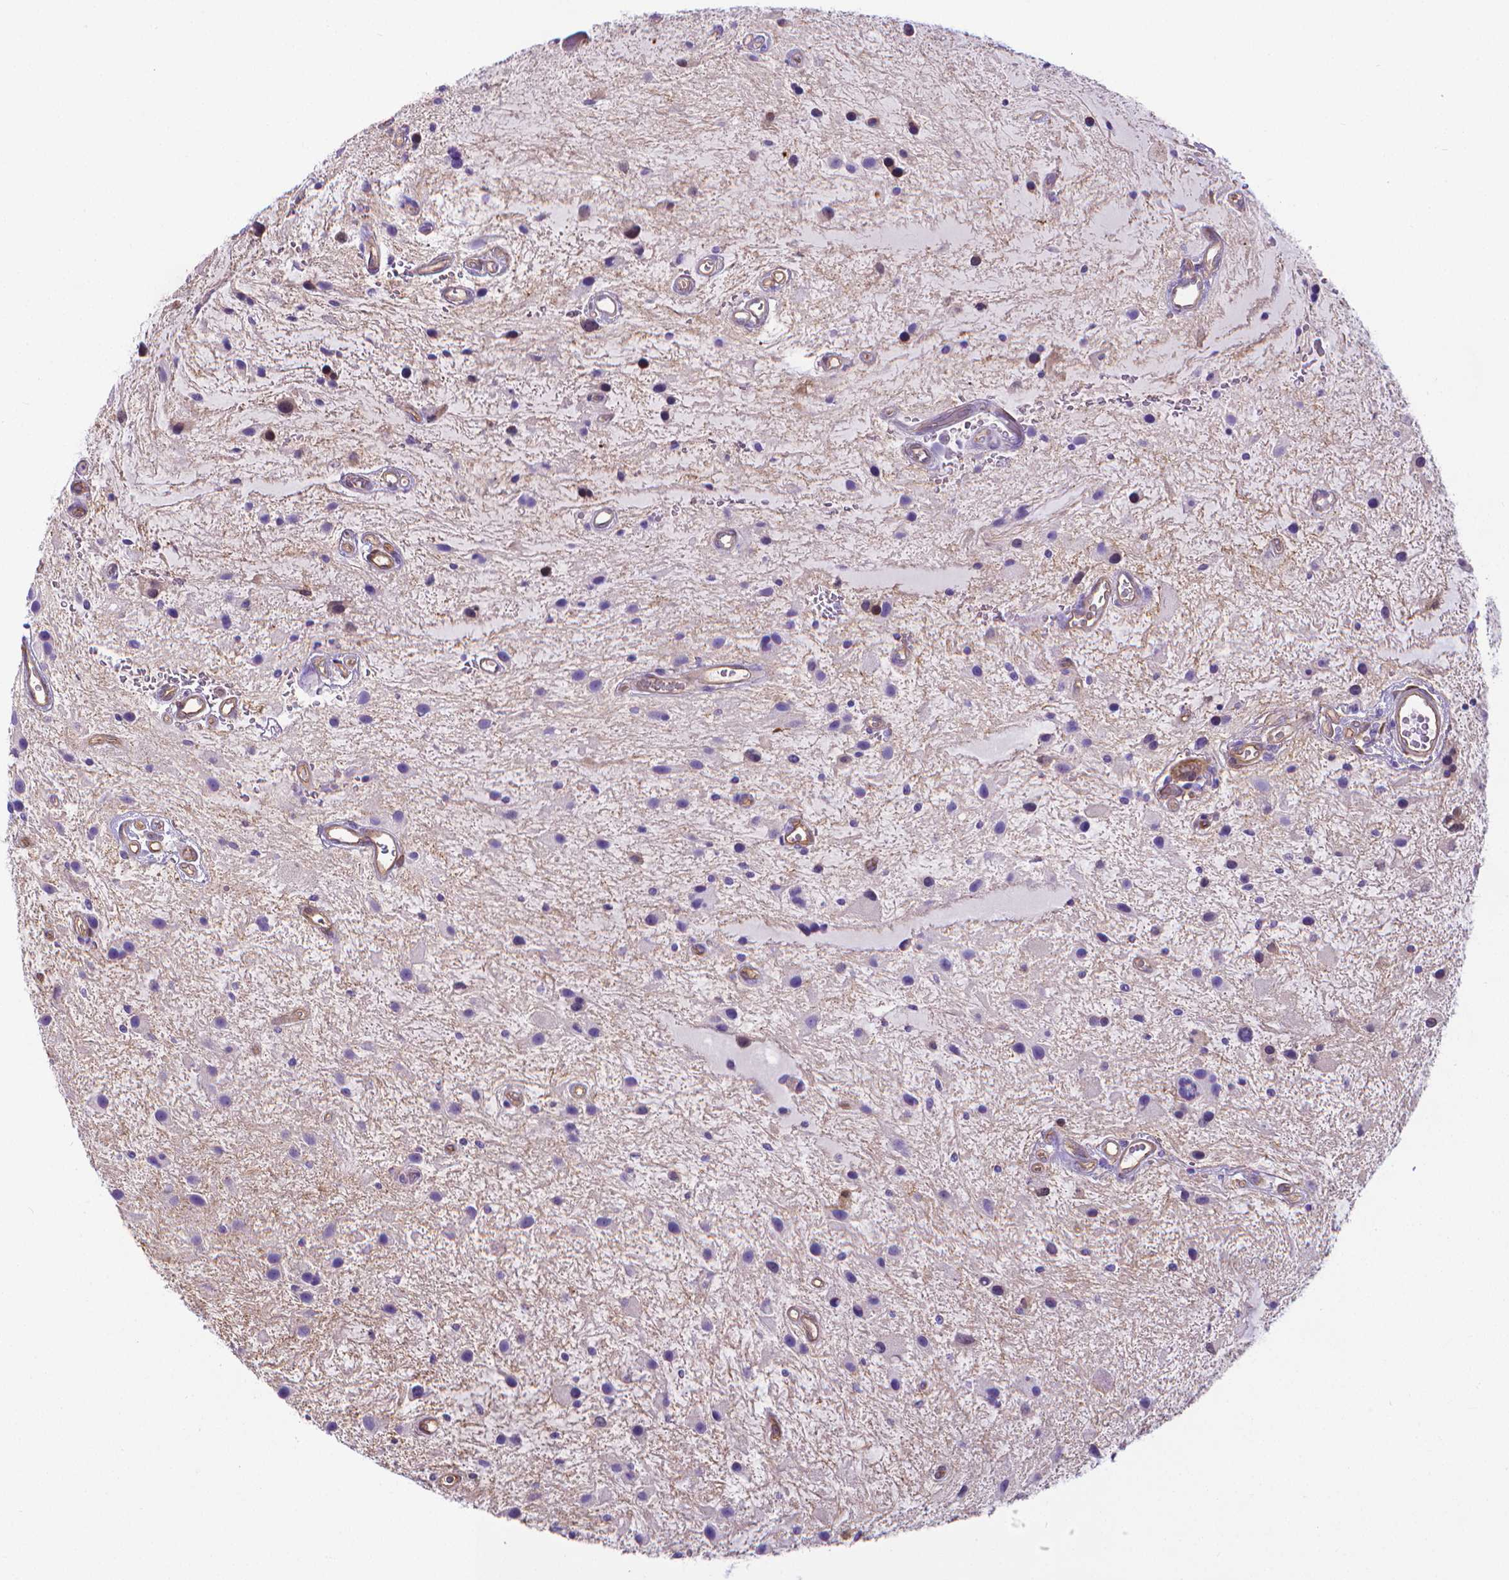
{"staining": {"intensity": "negative", "quantity": "none", "location": "none"}, "tissue": "glioma", "cell_type": "Tumor cells", "image_type": "cancer", "snomed": [{"axis": "morphology", "description": "Glioma, malignant, Low grade"}, {"axis": "topography", "description": "Cerebellum"}], "caption": "This is an immunohistochemistry (IHC) image of human glioma. There is no positivity in tumor cells.", "gene": "CLIC4", "patient": {"sex": "female", "age": 14}}